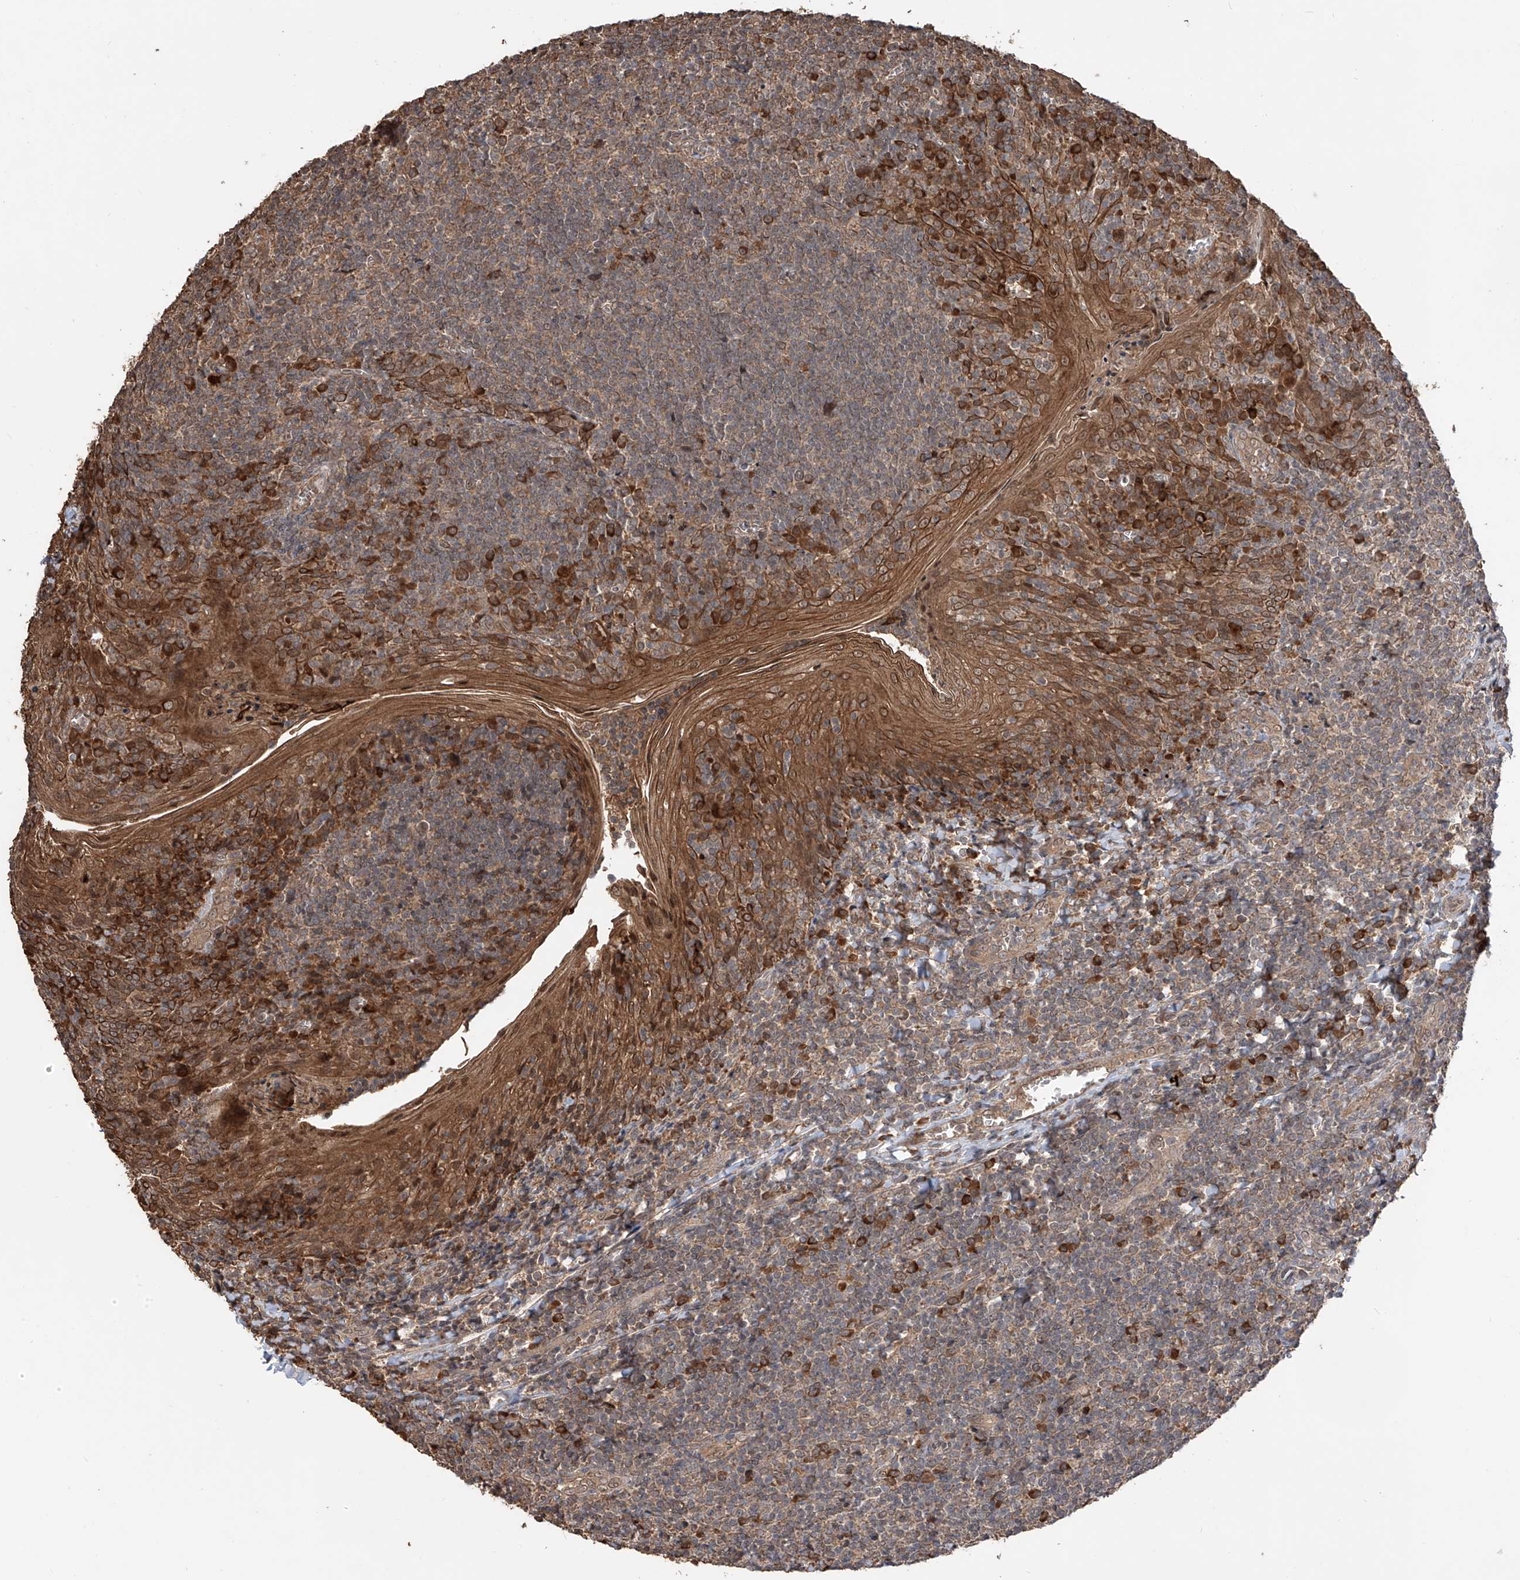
{"staining": {"intensity": "strong", "quantity": "<25%", "location": "cytoplasmic/membranous"}, "tissue": "tonsil", "cell_type": "Germinal center cells", "image_type": "normal", "snomed": [{"axis": "morphology", "description": "Normal tissue, NOS"}, {"axis": "topography", "description": "Tonsil"}], "caption": "IHC photomicrograph of benign tonsil: human tonsil stained using immunohistochemistry demonstrates medium levels of strong protein expression localized specifically in the cytoplasmic/membranous of germinal center cells, appearing as a cytoplasmic/membranous brown color.", "gene": "FAM135A", "patient": {"sex": "male", "age": 27}}